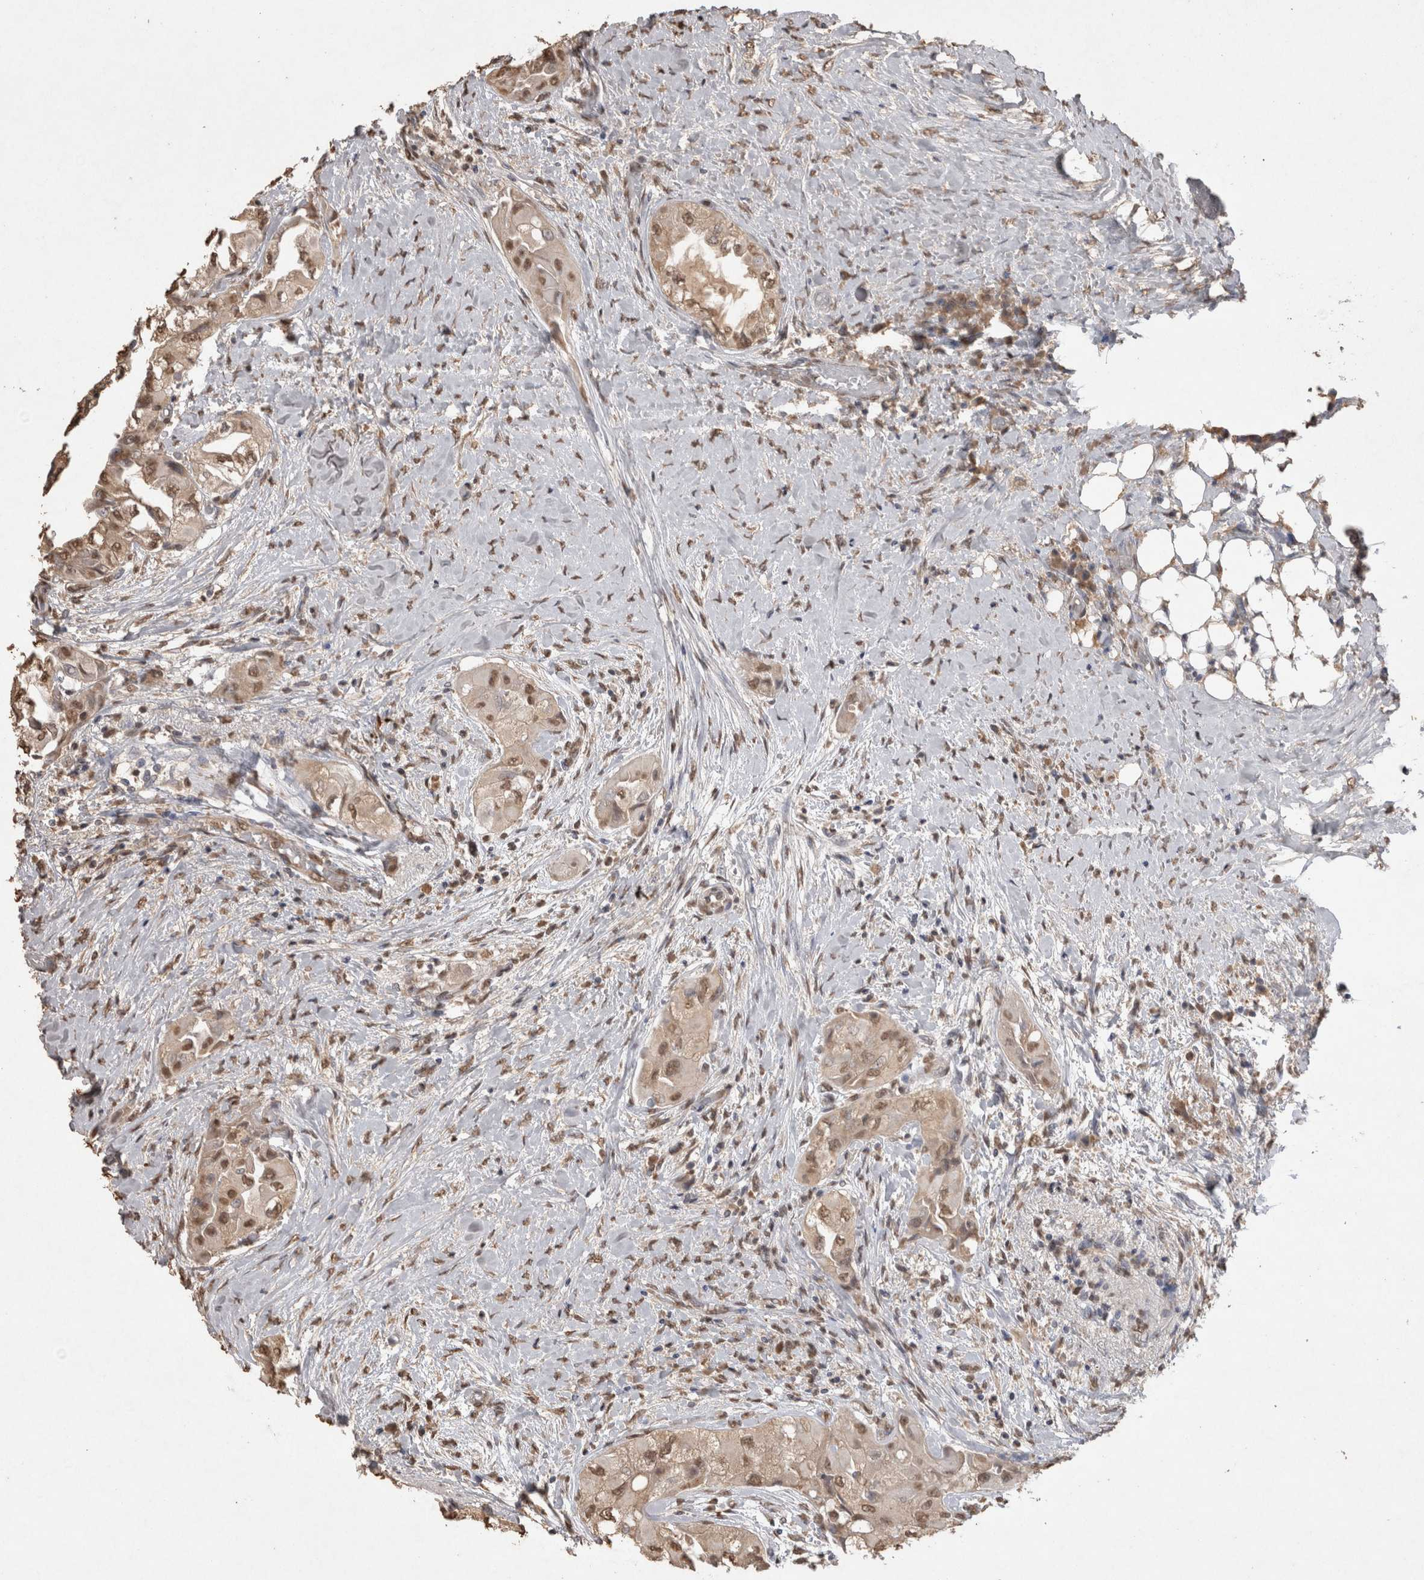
{"staining": {"intensity": "moderate", "quantity": ">75%", "location": "nuclear"}, "tissue": "thyroid cancer", "cell_type": "Tumor cells", "image_type": "cancer", "snomed": [{"axis": "morphology", "description": "Papillary adenocarcinoma, NOS"}, {"axis": "topography", "description": "Thyroid gland"}], "caption": "Tumor cells show medium levels of moderate nuclear staining in about >75% of cells in human papillary adenocarcinoma (thyroid). The staining is performed using DAB (3,3'-diaminobenzidine) brown chromogen to label protein expression. The nuclei are counter-stained blue using hematoxylin.", "gene": "MLX", "patient": {"sex": "female", "age": 59}}